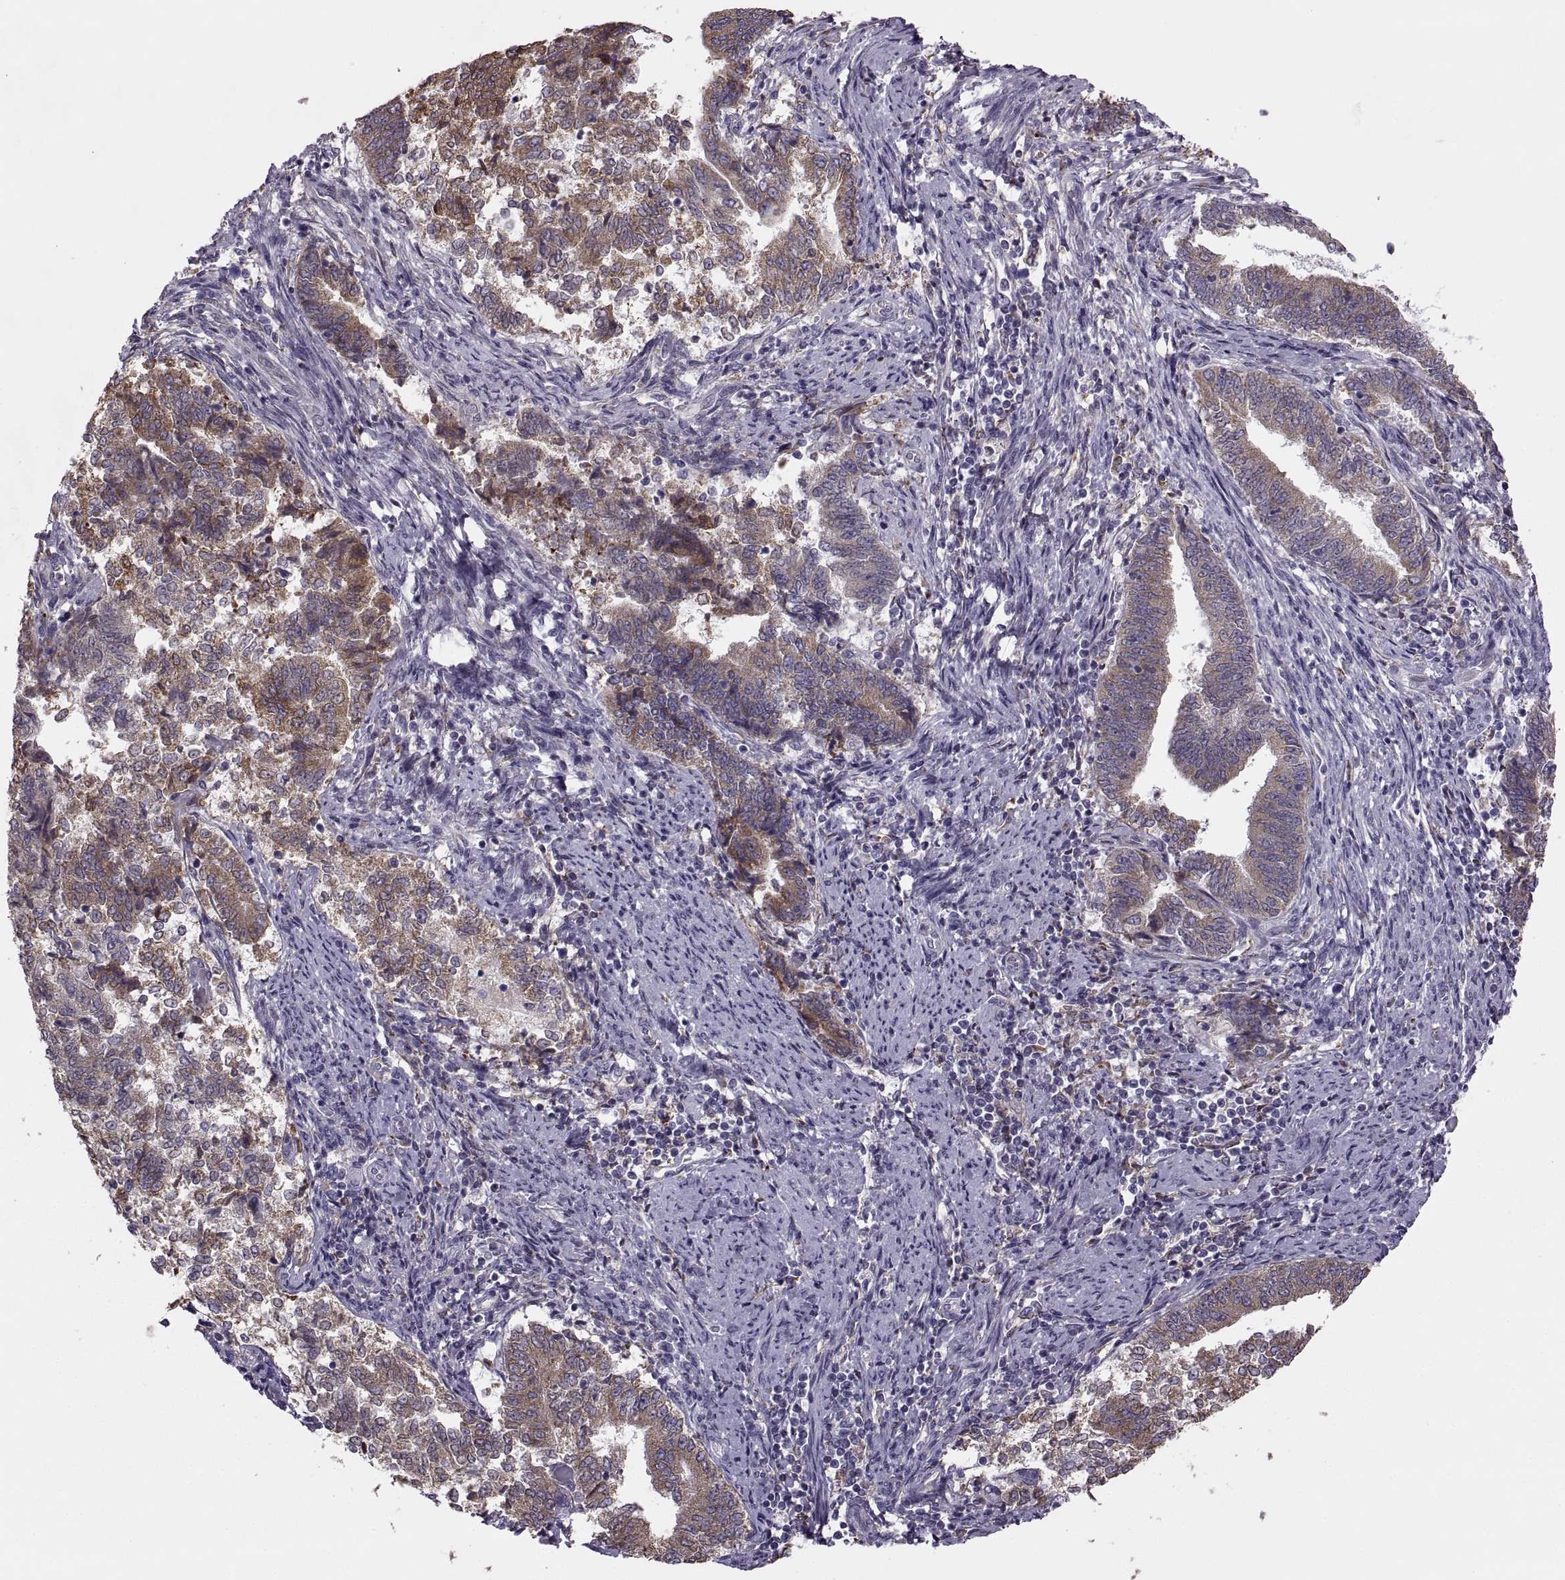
{"staining": {"intensity": "moderate", "quantity": ">75%", "location": "cytoplasmic/membranous"}, "tissue": "endometrial cancer", "cell_type": "Tumor cells", "image_type": "cancer", "snomed": [{"axis": "morphology", "description": "Adenocarcinoma, NOS"}, {"axis": "topography", "description": "Endometrium"}], "caption": "Immunohistochemical staining of human adenocarcinoma (endometrial) displays medium levels of moderate cytoplasmic/membranous expression in about >75% of tumor cells.", "gene": "LETM2", "patient": {"sex": "female", "age": 65}}